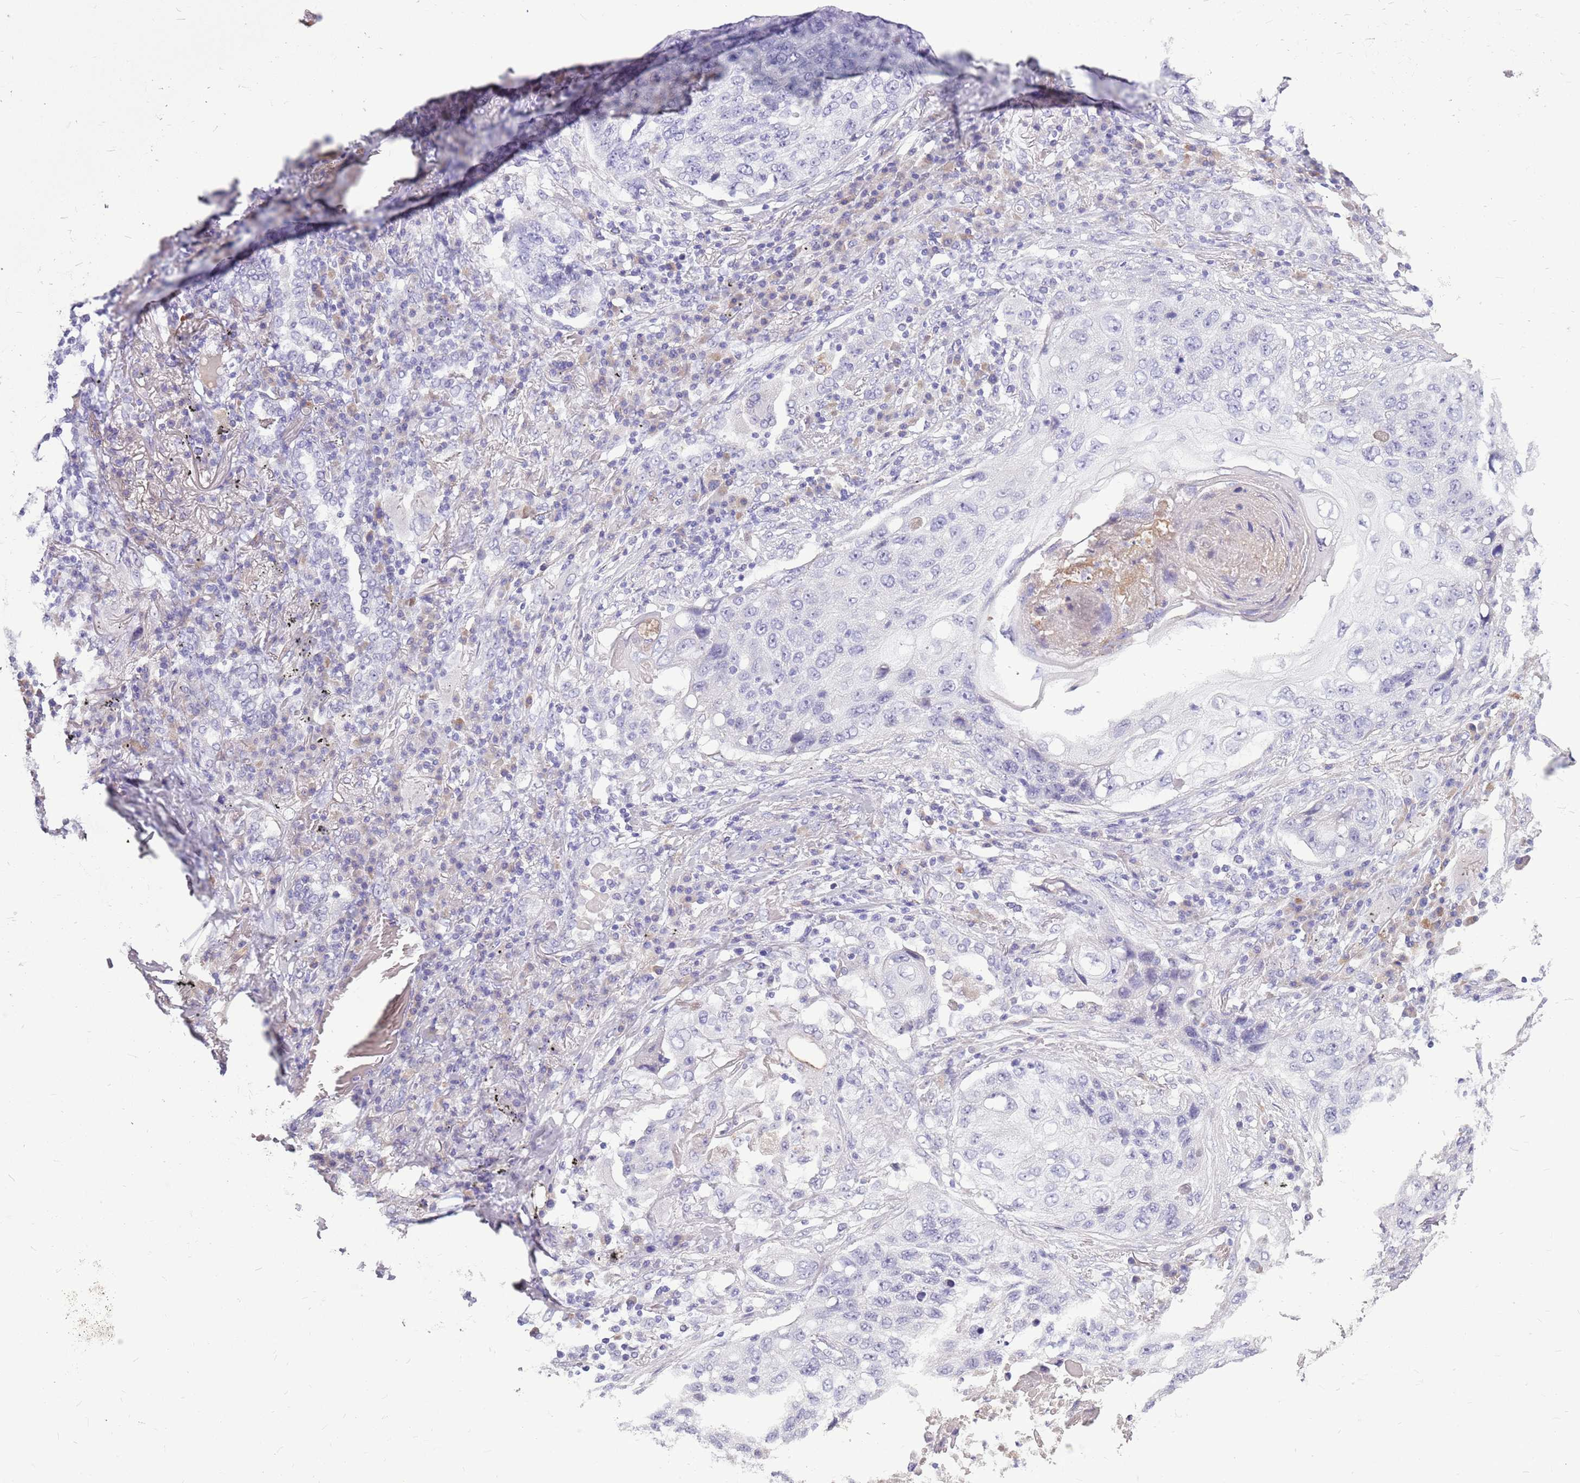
{"staining": {"intensity": "negative", "quantity": "none", "location": "none"}, "tissue": "lung cancer", "cell_type": "Tumor cells", "image_type": "cancer", "snomed": [{"axis": "morphology", "description": "Squamous cell carcinoma, NOS"}, {"axis": "topography", "description": "Lung"}], "caption": "This is an immunohistochemistry micrograph of human lung squamous cell carcinoma. There is no staining in tumor cells.", "gene": "ZNF425", "patient": {"sex": "female", "age": 63}}